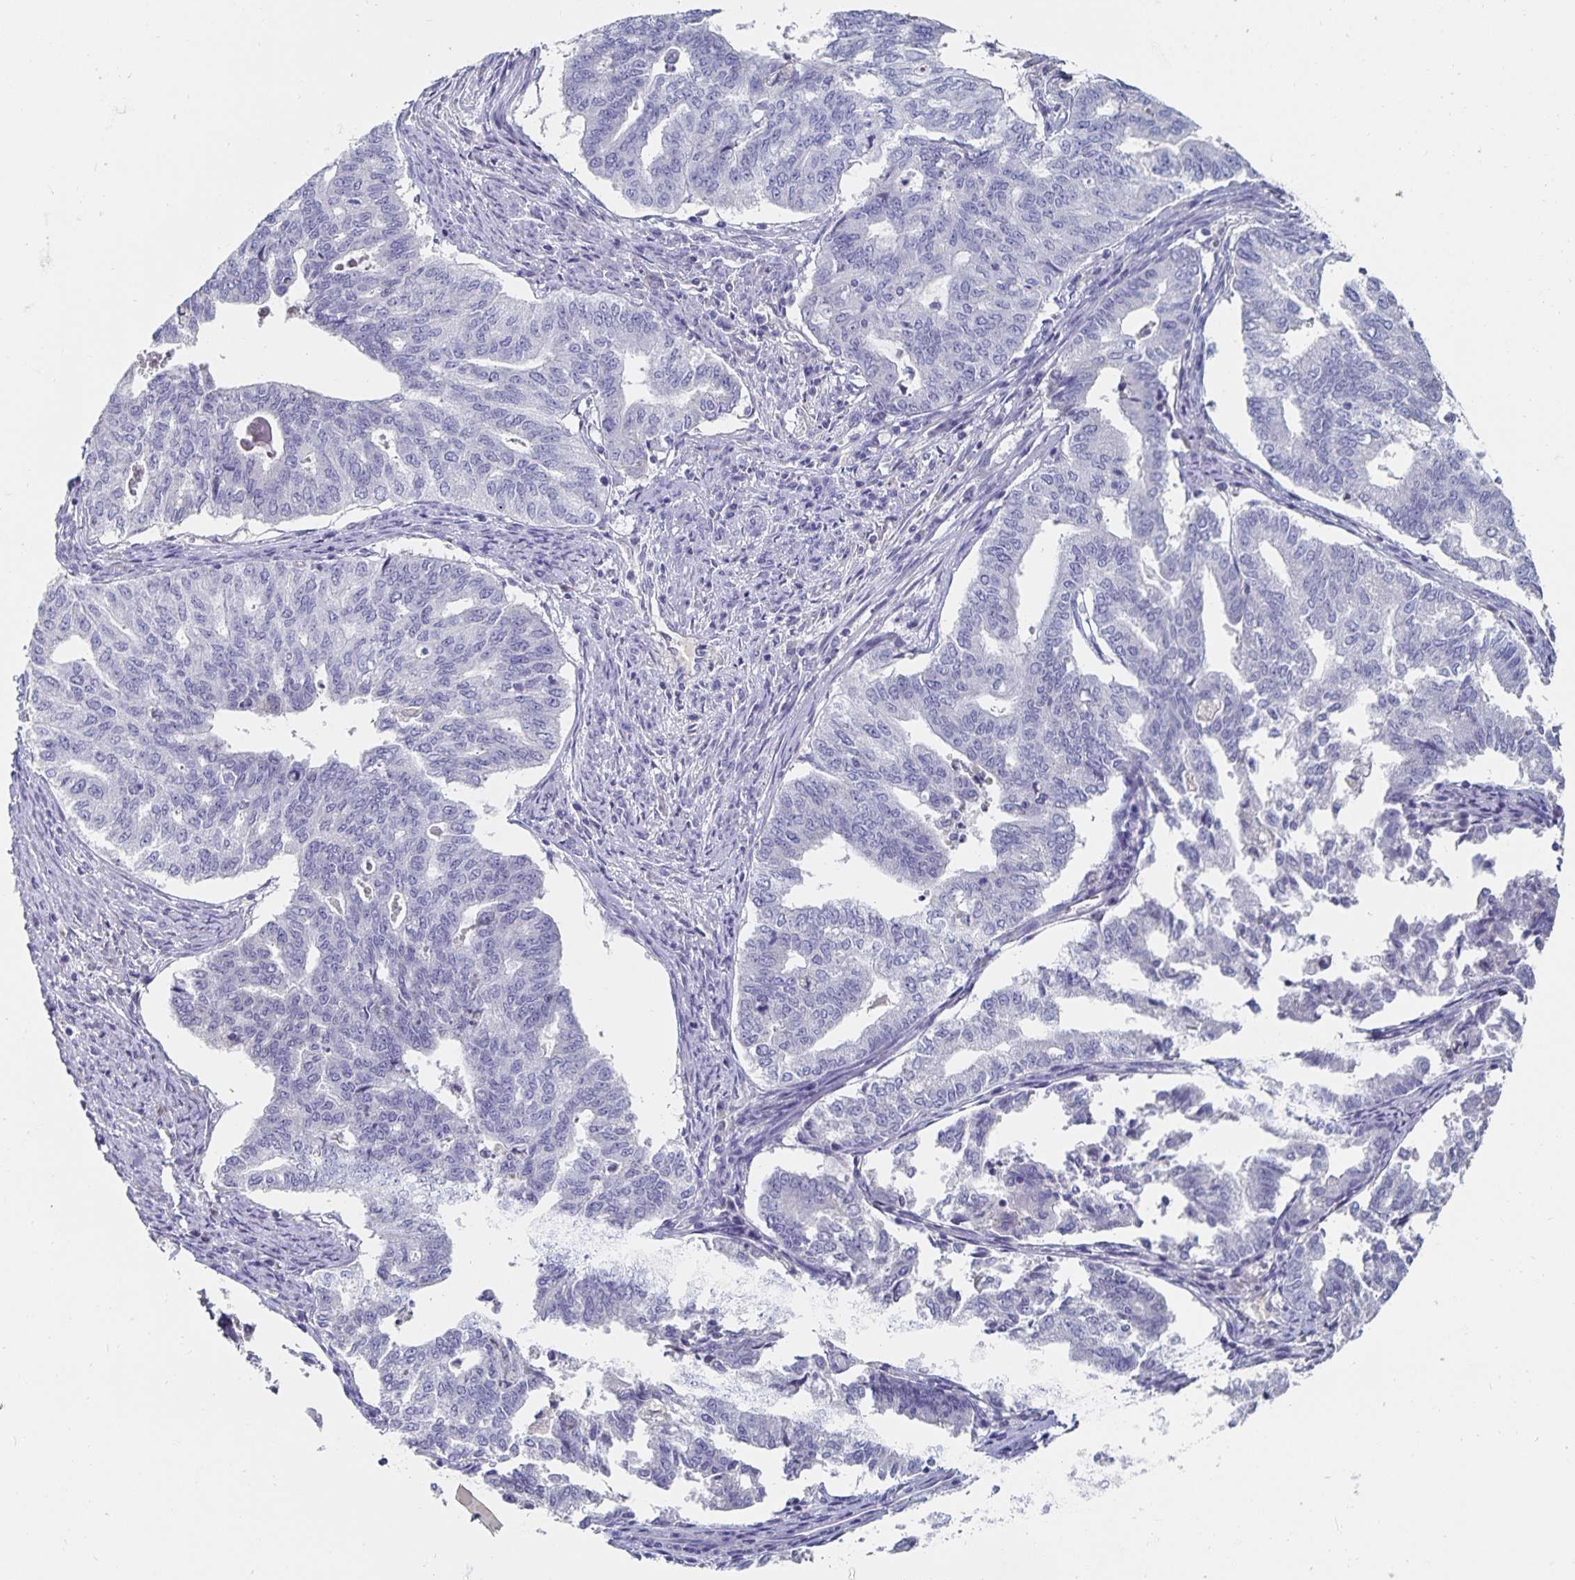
{"staining": {"intensity": "negative", "quantity": "none", "location": "none"}, "tissue": "endometrial cancer", "cell_type": "Tumor cells", "image_type": "cancer", "snomed": [{"axis": "morphology", "description": "Adenocarcinoma, NOS"}, {"axis": "topography", "description": "Endometrium"}], "caption": "Protein analysis of endometrial cancer reveals no significant staining in tumor cells.", "gene": "CFAP69", "patient": {"sex": "female", "age": 79}}